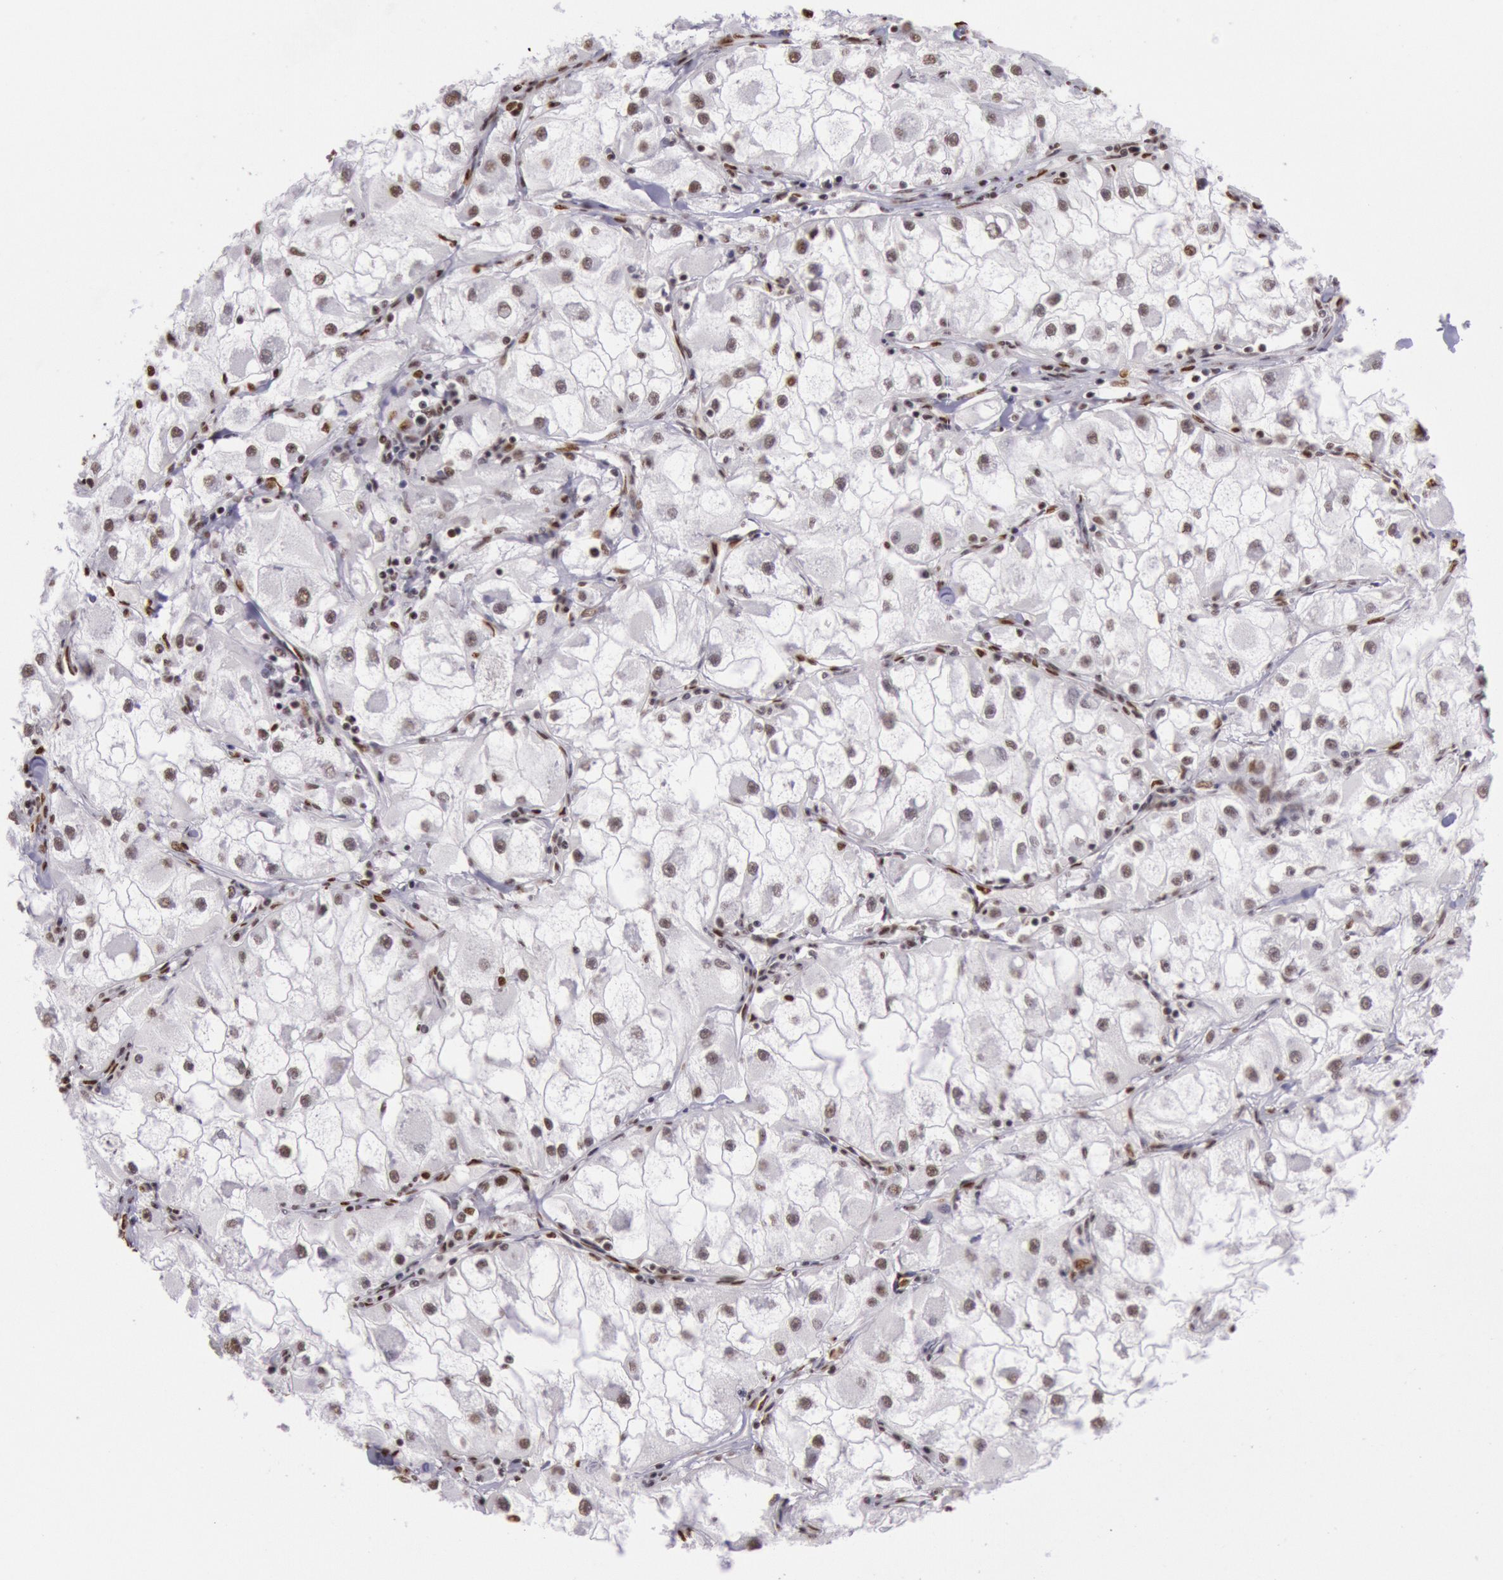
{"staining": {"intensity": "weak", "quantity": "25%-75%", "location": "nuclear"}, "tissue": "renal cancer", "cell_type": "Tumor cells", "image_type": "cancer", "snomed": [{"axis": "morphology", "description": "Adenocarcinoma, NOS"}, {"axis": "topography", "description": "Kidney"}], "caption": "Immunohistochemical staining of human renal cancer (adenocarcinoma) exhibits weak nuclear protein expression in about 25%-75% of tumor cells. Using DAB (3,3'-diaminobenzidine) (brown) and hematoxylin (blue) stains, captured at high magnification using brightfield microscopy.", "gene": "HNRNPH2", "patient": {"sex": "female", "age": 73}}